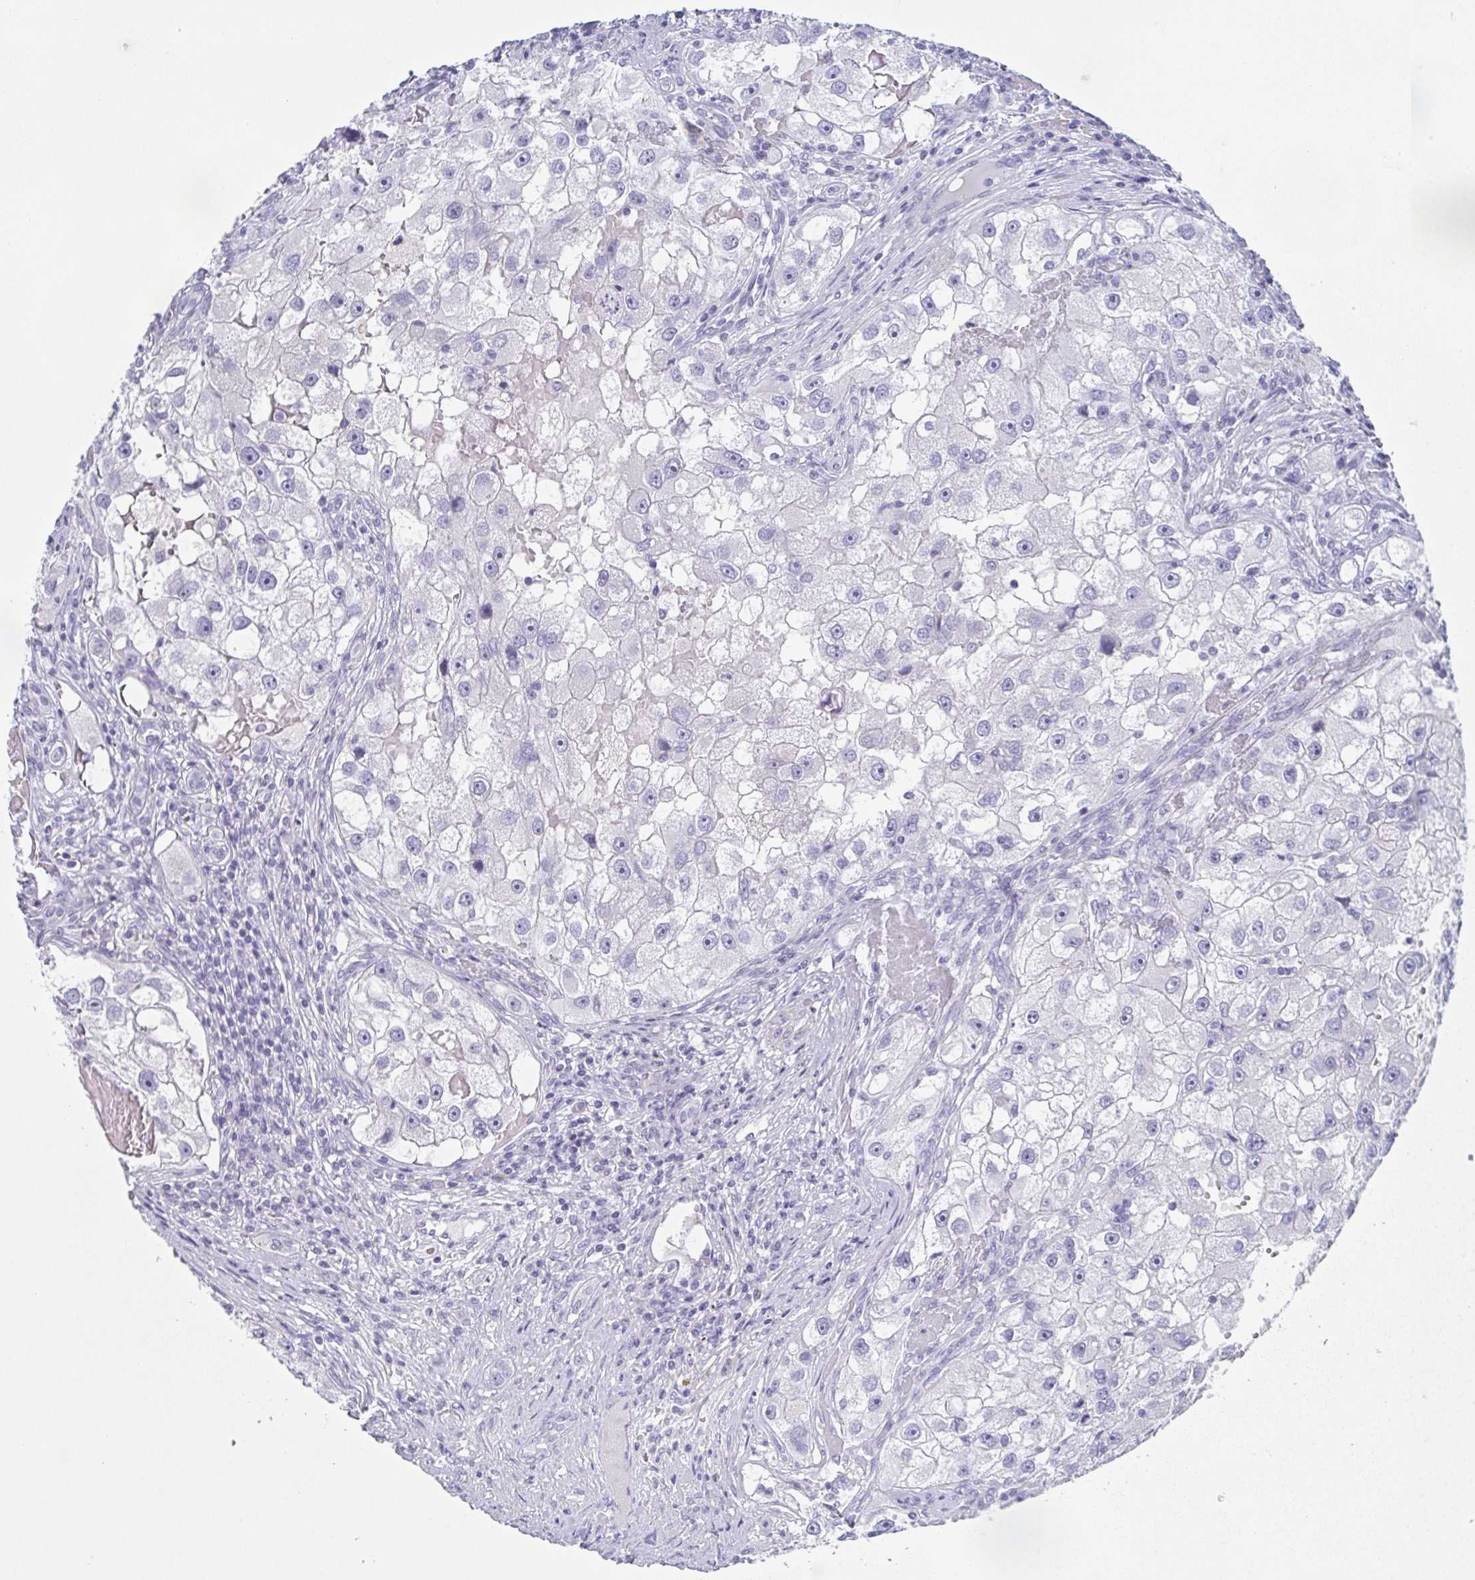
{"staining": {"intensity": "negative", "quantity": "none", "location": "none"}, "tissue": "renal cancer", "cell_type": "Tumor cells", "image_type": "cancer", "snomed": [{"axis": "morphology", "description": "Adenocarcinoma, NOS"}, {"axis": "topography", "description": "Kidney"}], "caption": "This is an immunohistochemistry photomicrograph of human renal cancer (adenocarcinoma). There is no expression in tumor cells.", "gene": "TAGLN3", "patient": {"sex": "male", "age": 63}}